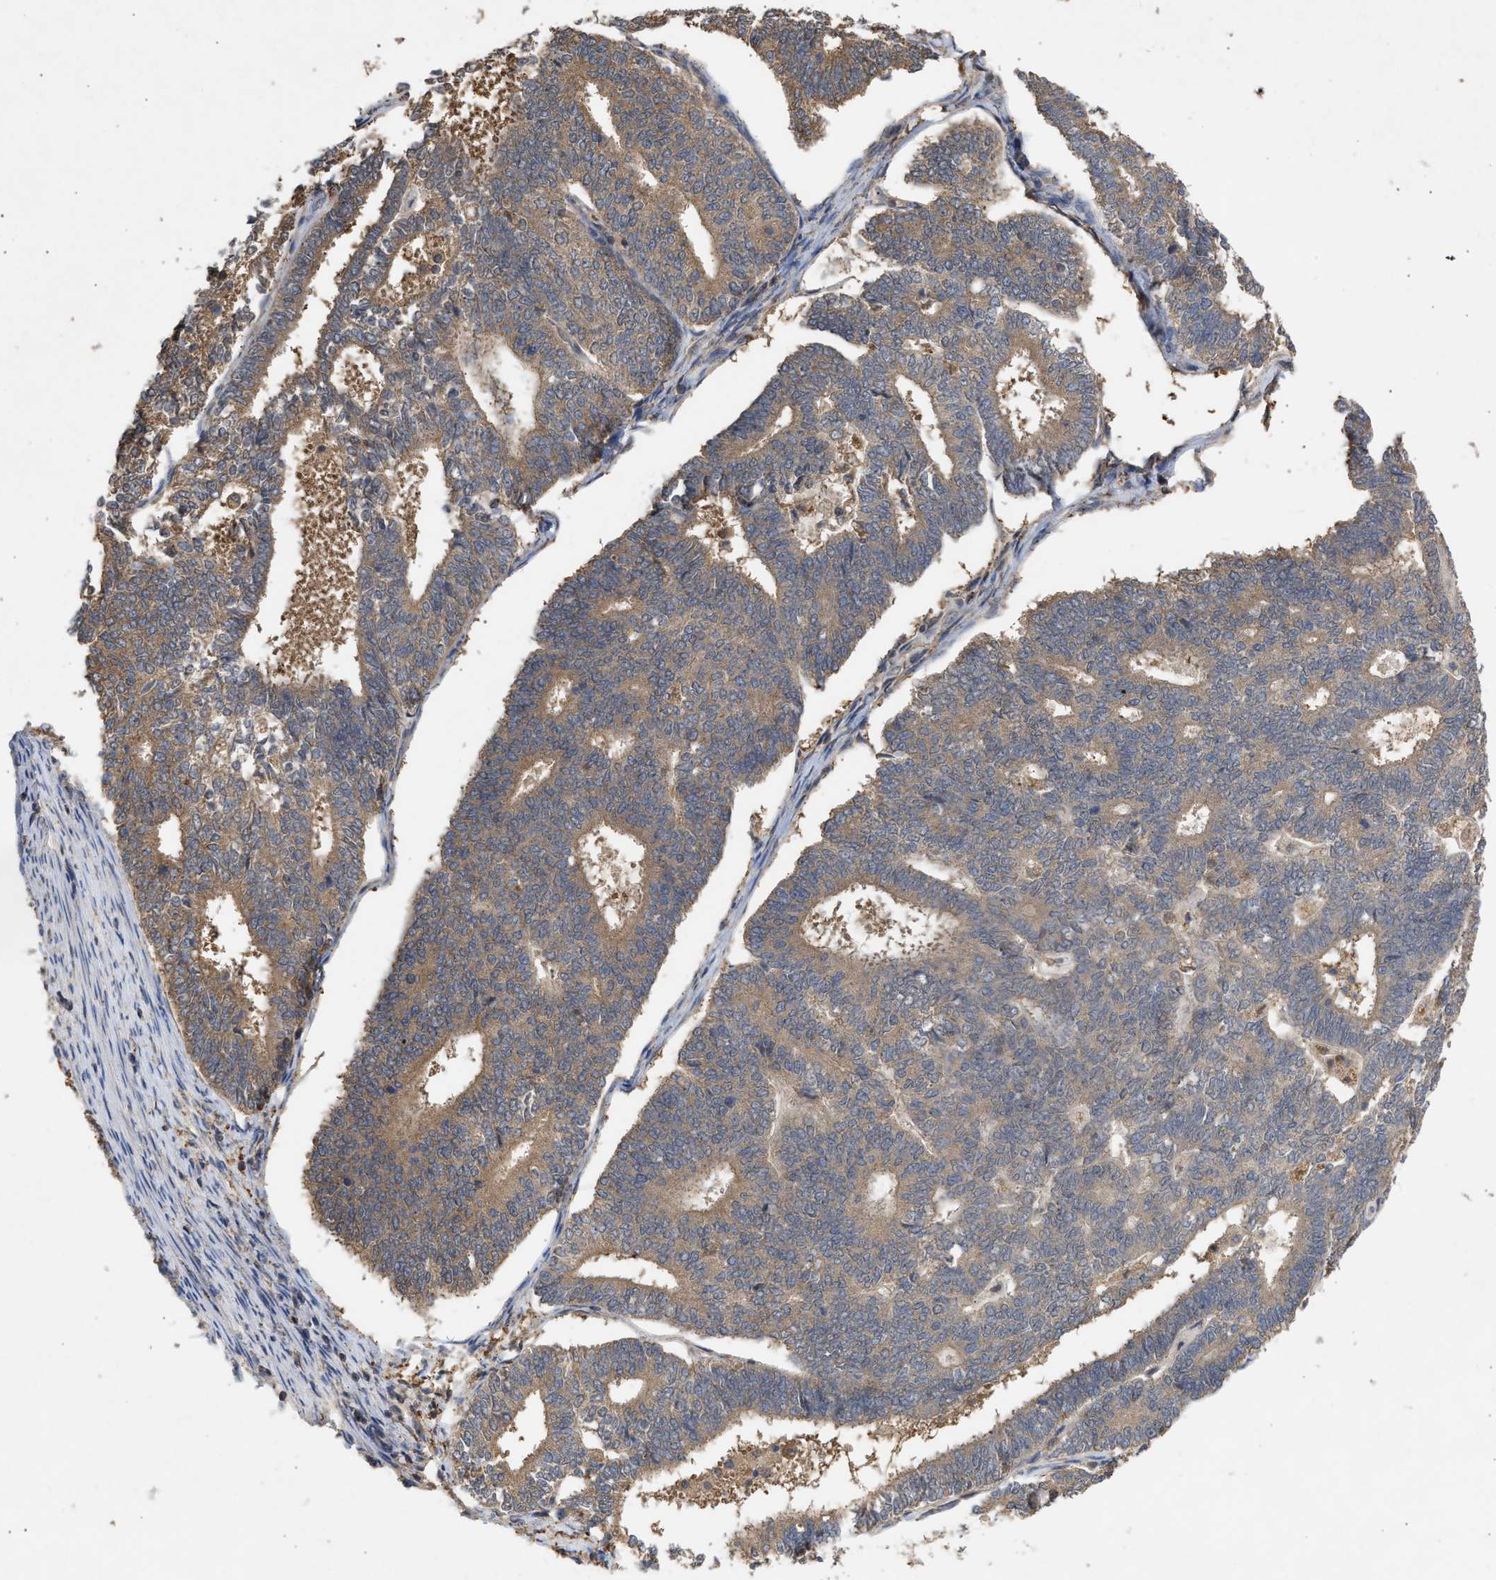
{"staining": {"intensity": "moderate", "quantity": ">75%", "location": "cytoplasmic/membranous"}, "tissue": "endometrial cancer", "cell_type": "Tumor cells", "image_type": "cancer", "snomed": [{"axis": "morphology", "description": "Adenocarcinoma, NOS"}, {"axis": "topography", "description": "Endometrium"}], "caption": "Endometrial cancer was stained to show a protein in brown. There is medium levels of moderate cytoplasmic/membranous staining in about >75% of tumor cells. Immunohistochemistry stains the protein in brown and the nuclei are stained blue.", "gene": "FITM1", "patient": {"sex": "female", "age": 70}}